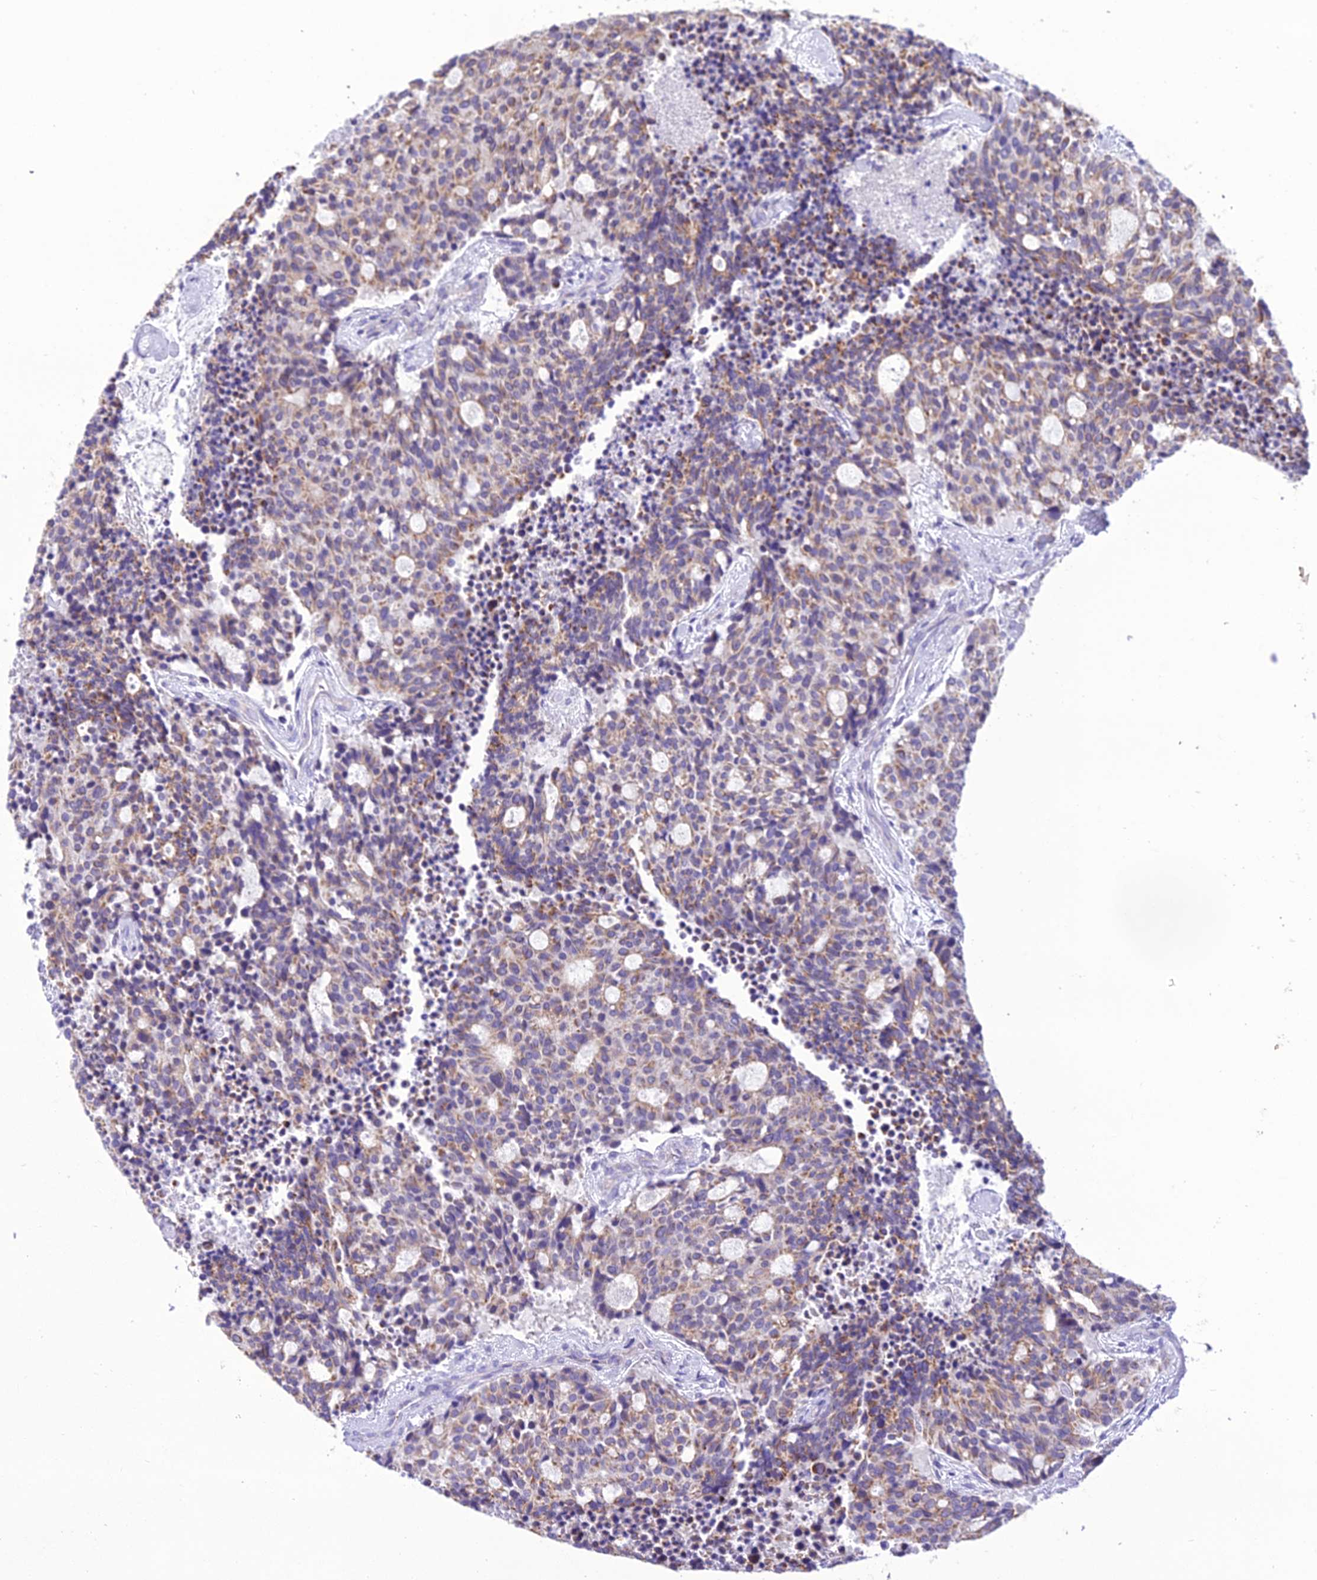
{"staining": {"intensity": "moderate", "quantity": "25%-75%", "location": "cytoplasmic/membranous"}, "tissue": "carcinoid", "cell_type": "Tumor cells", "image_type": "cancer", "snomed": [{"axis": "morphology", "description": "Carcinoid, malignant, NOS"}, {"axis": "topography", "description": "Pancreas"}], "caption": "Protein staining by immunohistochemistry (IHC) exhibits moderate cytoplasmic/membranous staining in approximately 25%-75% of tumor cells in carcinoid.", "gene": "SCRT1", "patient": {"sex": "female", "age": 54}}